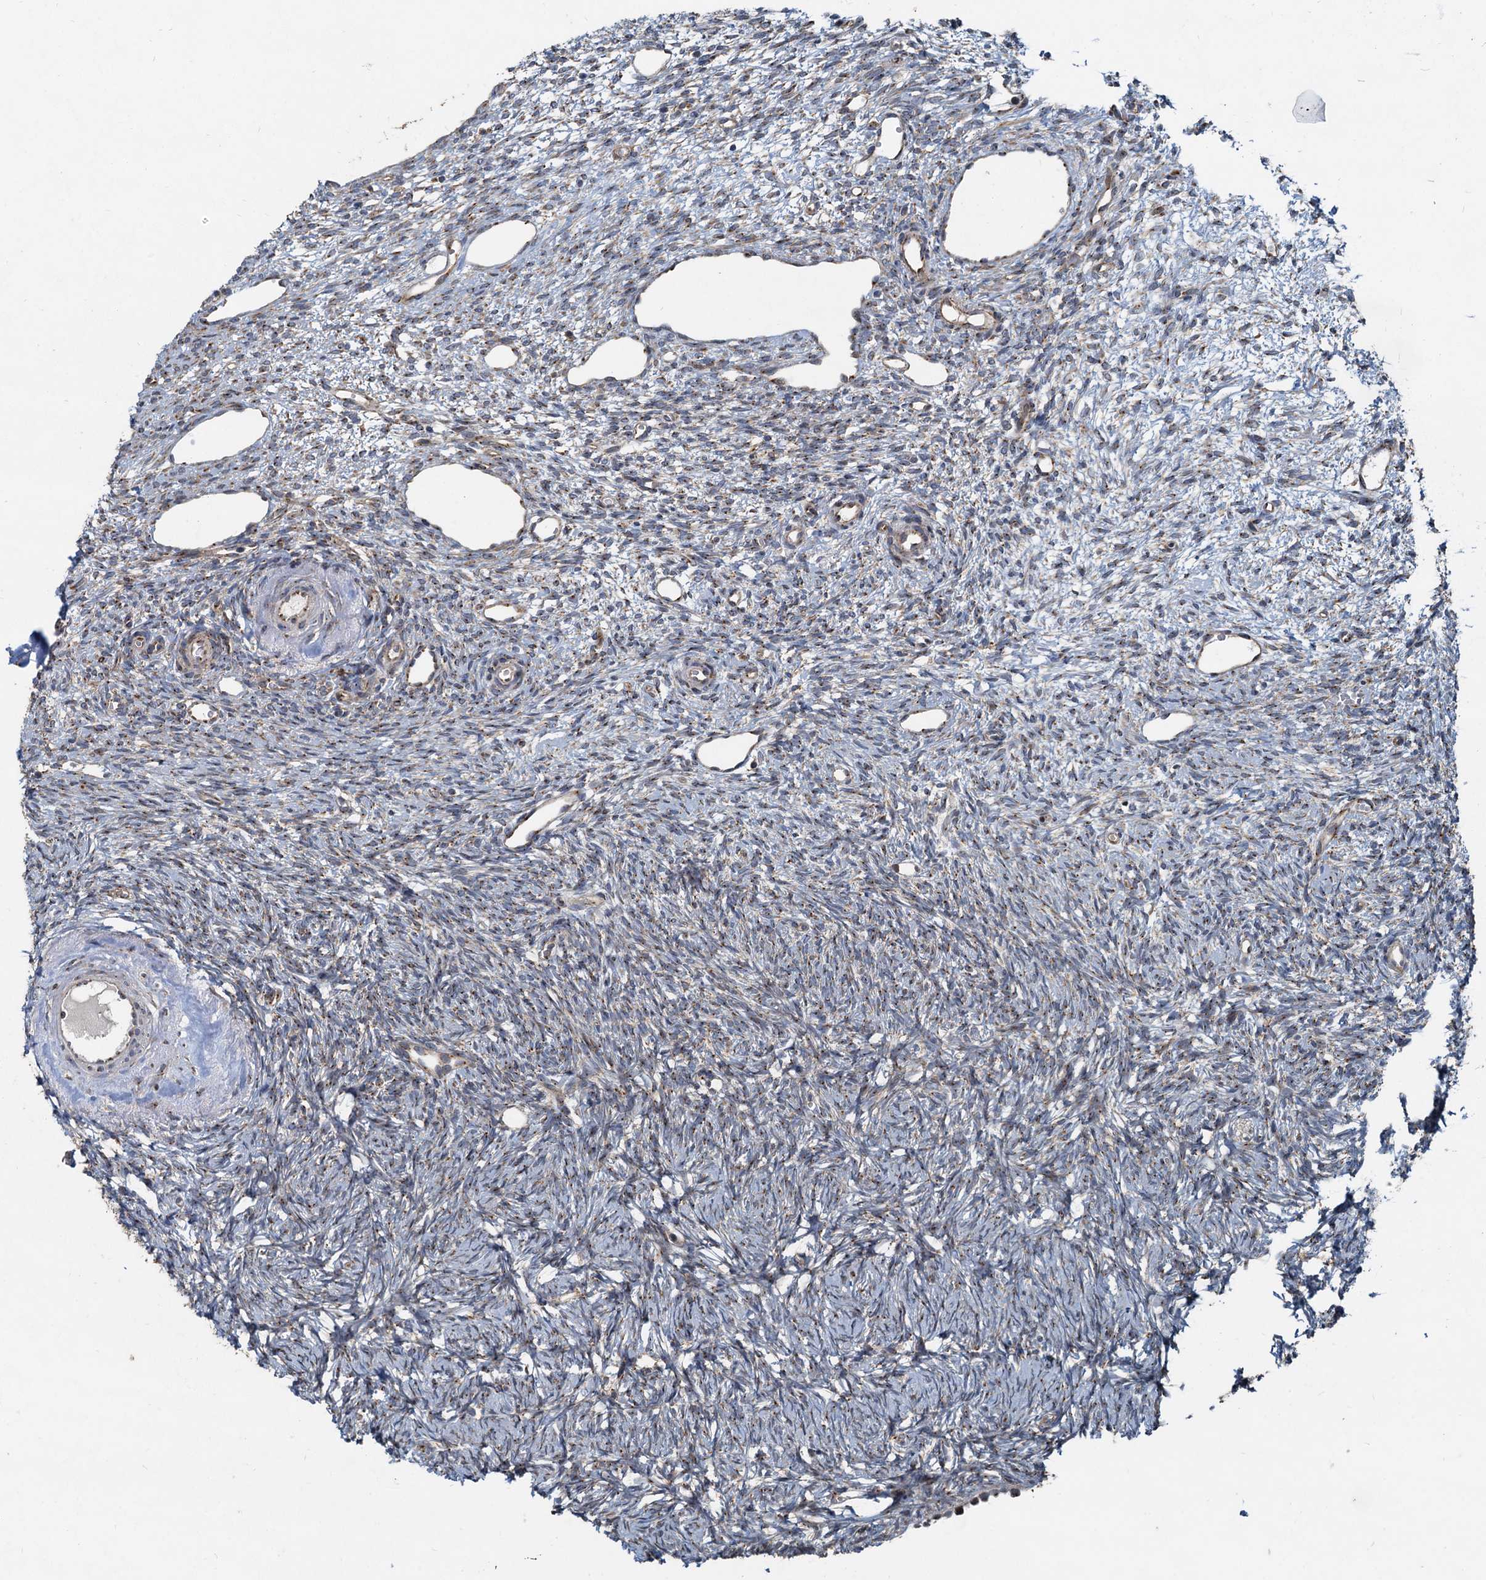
{"staining": {"intensity": "moderate", "quantity": "25%-75%", "location": "cytoplasmic/membranous"}, "tissue": "ovary", "cell_type": "Ovarian stroma cells", "image_type": "normal", "snomed": [{"axis": "morphology", "description": "Normal tissue, NOS"}, {"axis": "topography", "description": "Ovary"}], "caption": "Immunohistochemical staining of normal human ovary displays 25%-75% levels of moderate cytoplasmic/membranous protein expression in approximately 25%-75% of ovarian stroma cells.", "gene": "CEP68", "patient": {"sex": "female", "age": 51}}